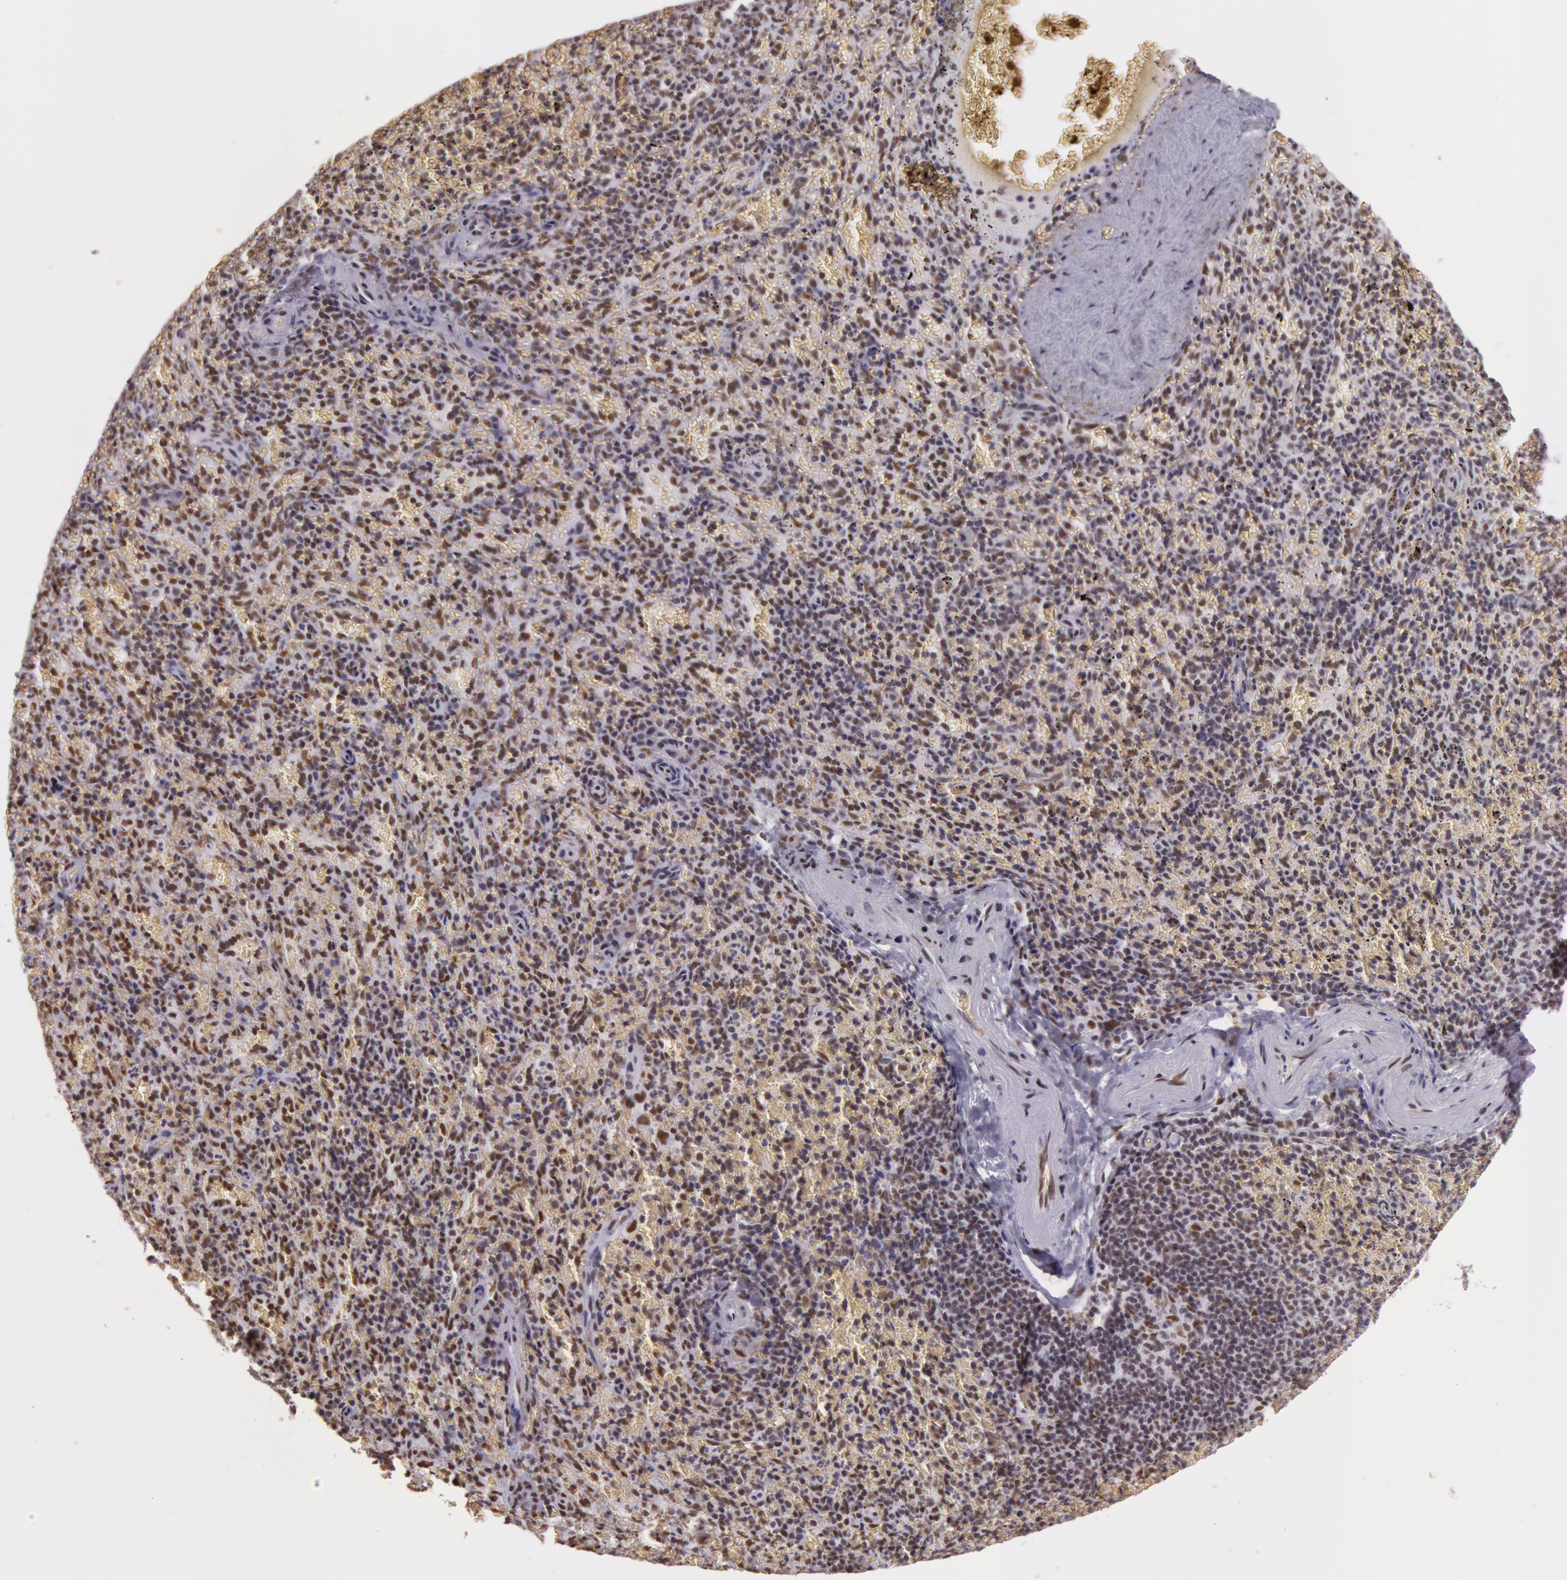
{"staining": {"intensity": "moderate", "quantity": ">75%", "location": "nuclear"}, "tissue": "spleen", "cell_type": "Cells in red pulp", "image_type": "normal", "snomed": [{"axis": "morphology", "description": "Normal tissue, NOS"}, {"axis": "topography", "description": "Spleen"}], "caption": "The image displays immunohistochemical staining of benign spleen. There is moderate nuclear expression is appreciated in about >75% of cells in red pulp.", "gene": "NBN", "patient": {"sex": "female", "age": 50}}